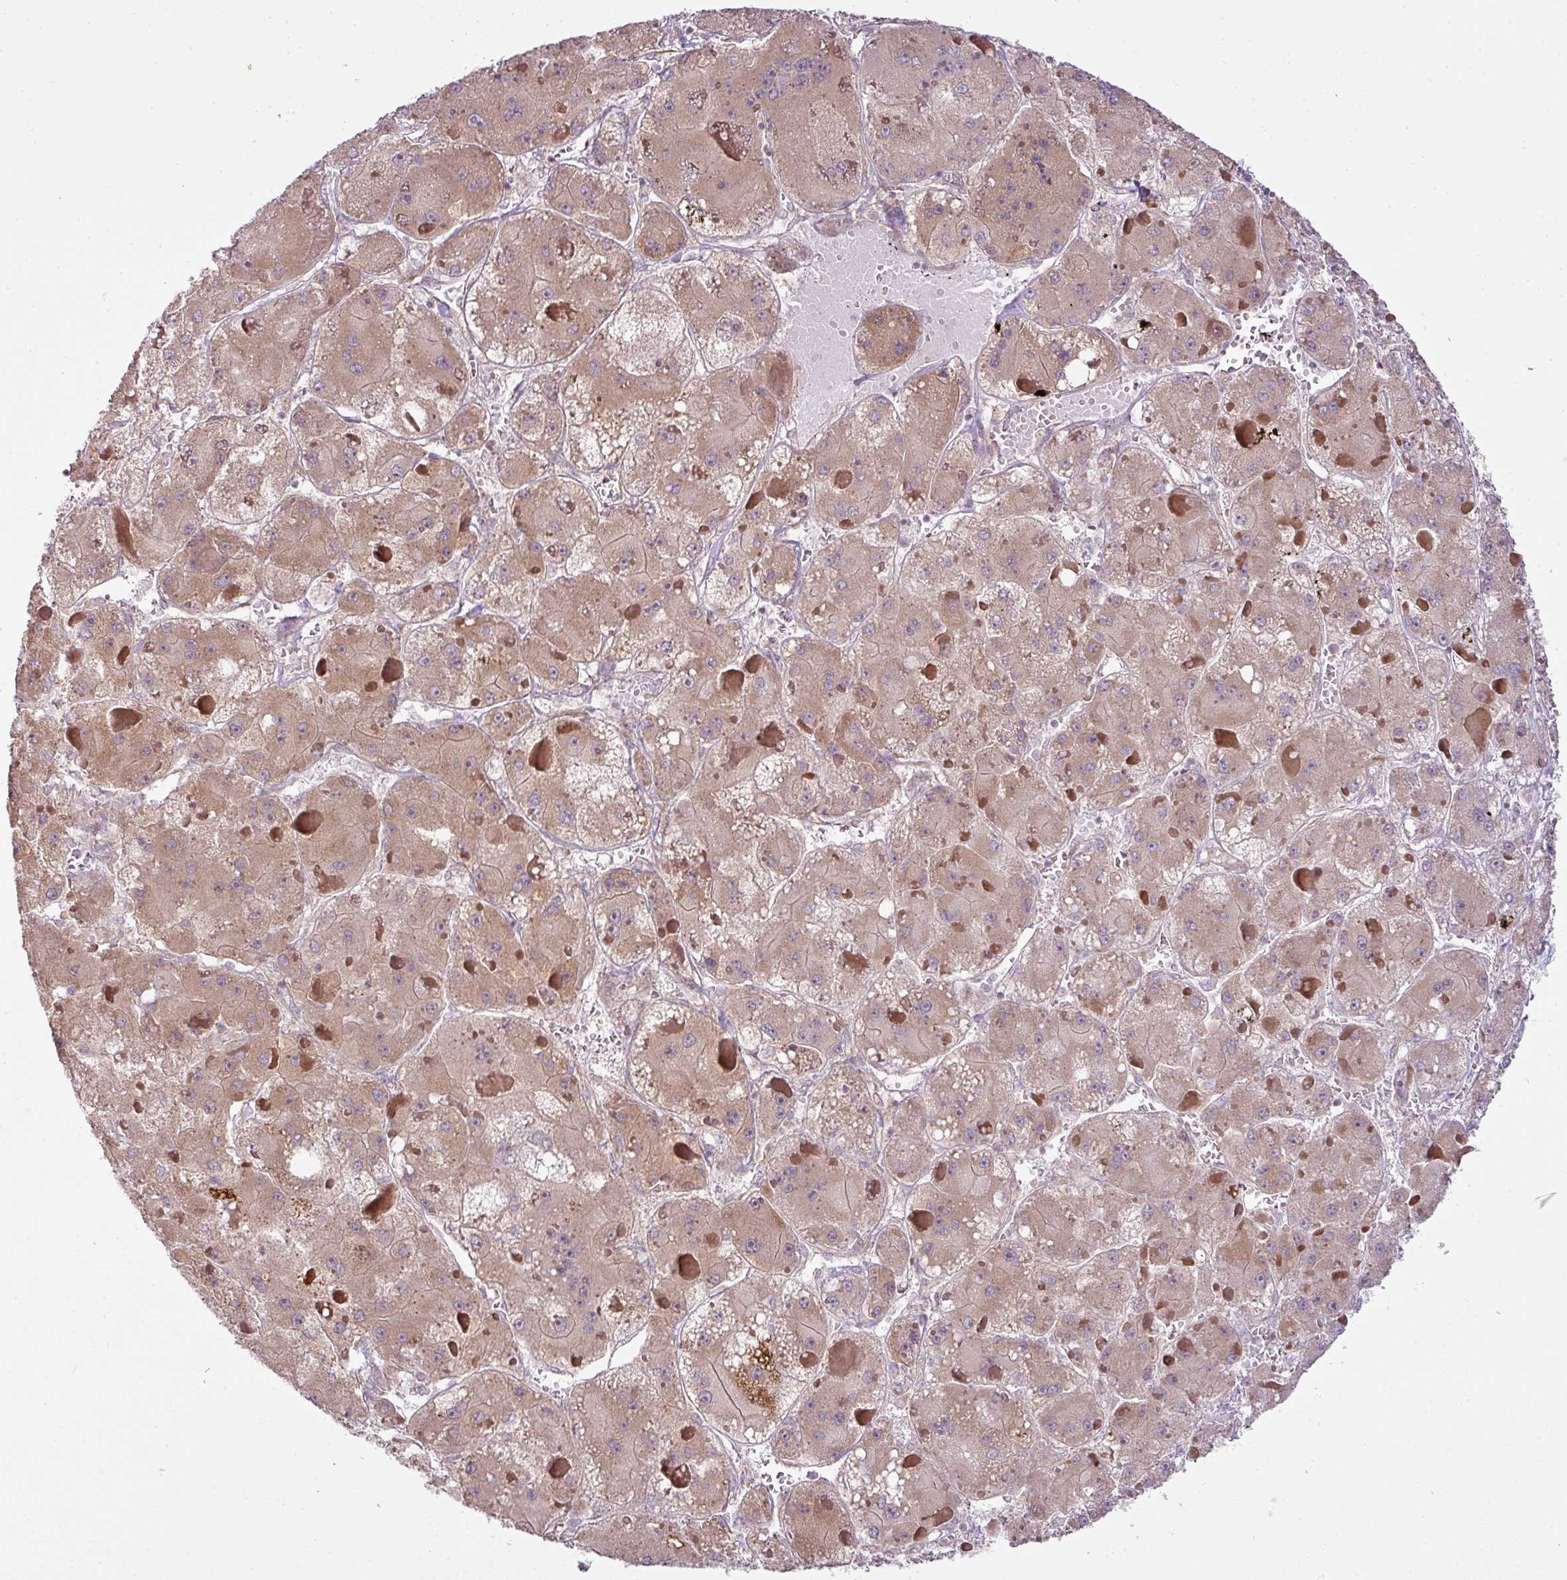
{"staining": {"intensity": "moderate", "quantity": ">75%", "location": "cytoplasmic/membranous"}, "tissue": "liver cancer", "cell_type": "Tumor cells", "image_type": "cancer", "snomed": [{"axis": "morphology", "description": "Carcinoma, Hepatocellular, NOS"}, {"axis": "topography", "description": "Liver"}], "caption": "Hepatocellular carcinoma (liver) tissue displays moderate cytoplasmic/membranous expression in about >75% of tumor cells", "gene": "COX18", "patient": {"sex": "female", "age": 73}}